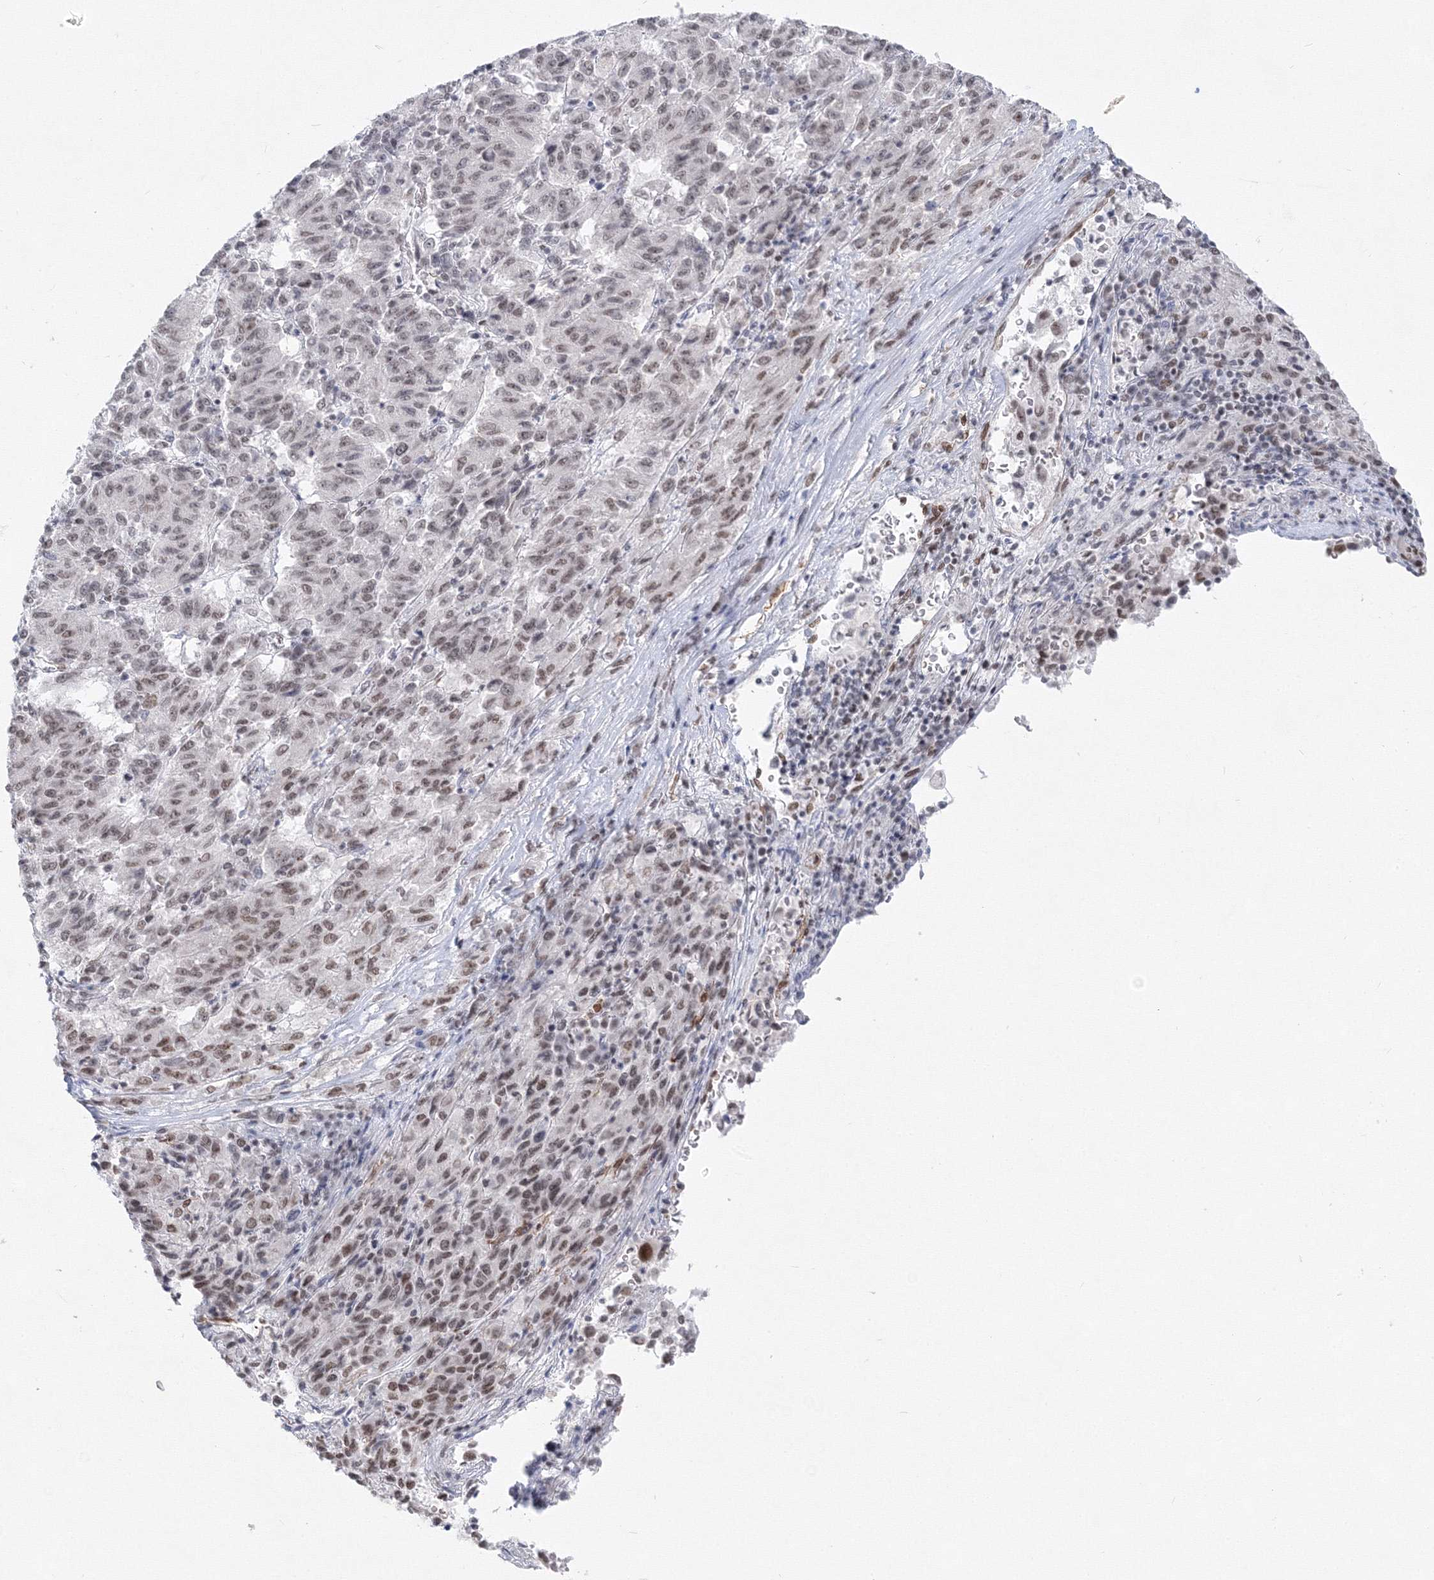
{"staining": {"intensity": "weak", "quantity": "25%-75%", "location": "nuclear"}, "tissue": "melanoma", "cell_type": "Tumor cells", "image_type": "cancer", "snomed": [{"axis": "morphology", "description": "Malignant melanoma, Metastatic site"}, {"axis": "topography", "description": "Lung"}], "caption": "Protein staining shows weak nuclear staining in approximately 25%-75% of tumor cells in malignant melanoma (metastatic site). Nuclei are stained in blue.", "gene": "ZNF638", "patient": {"sex": "male", "age": 64}}